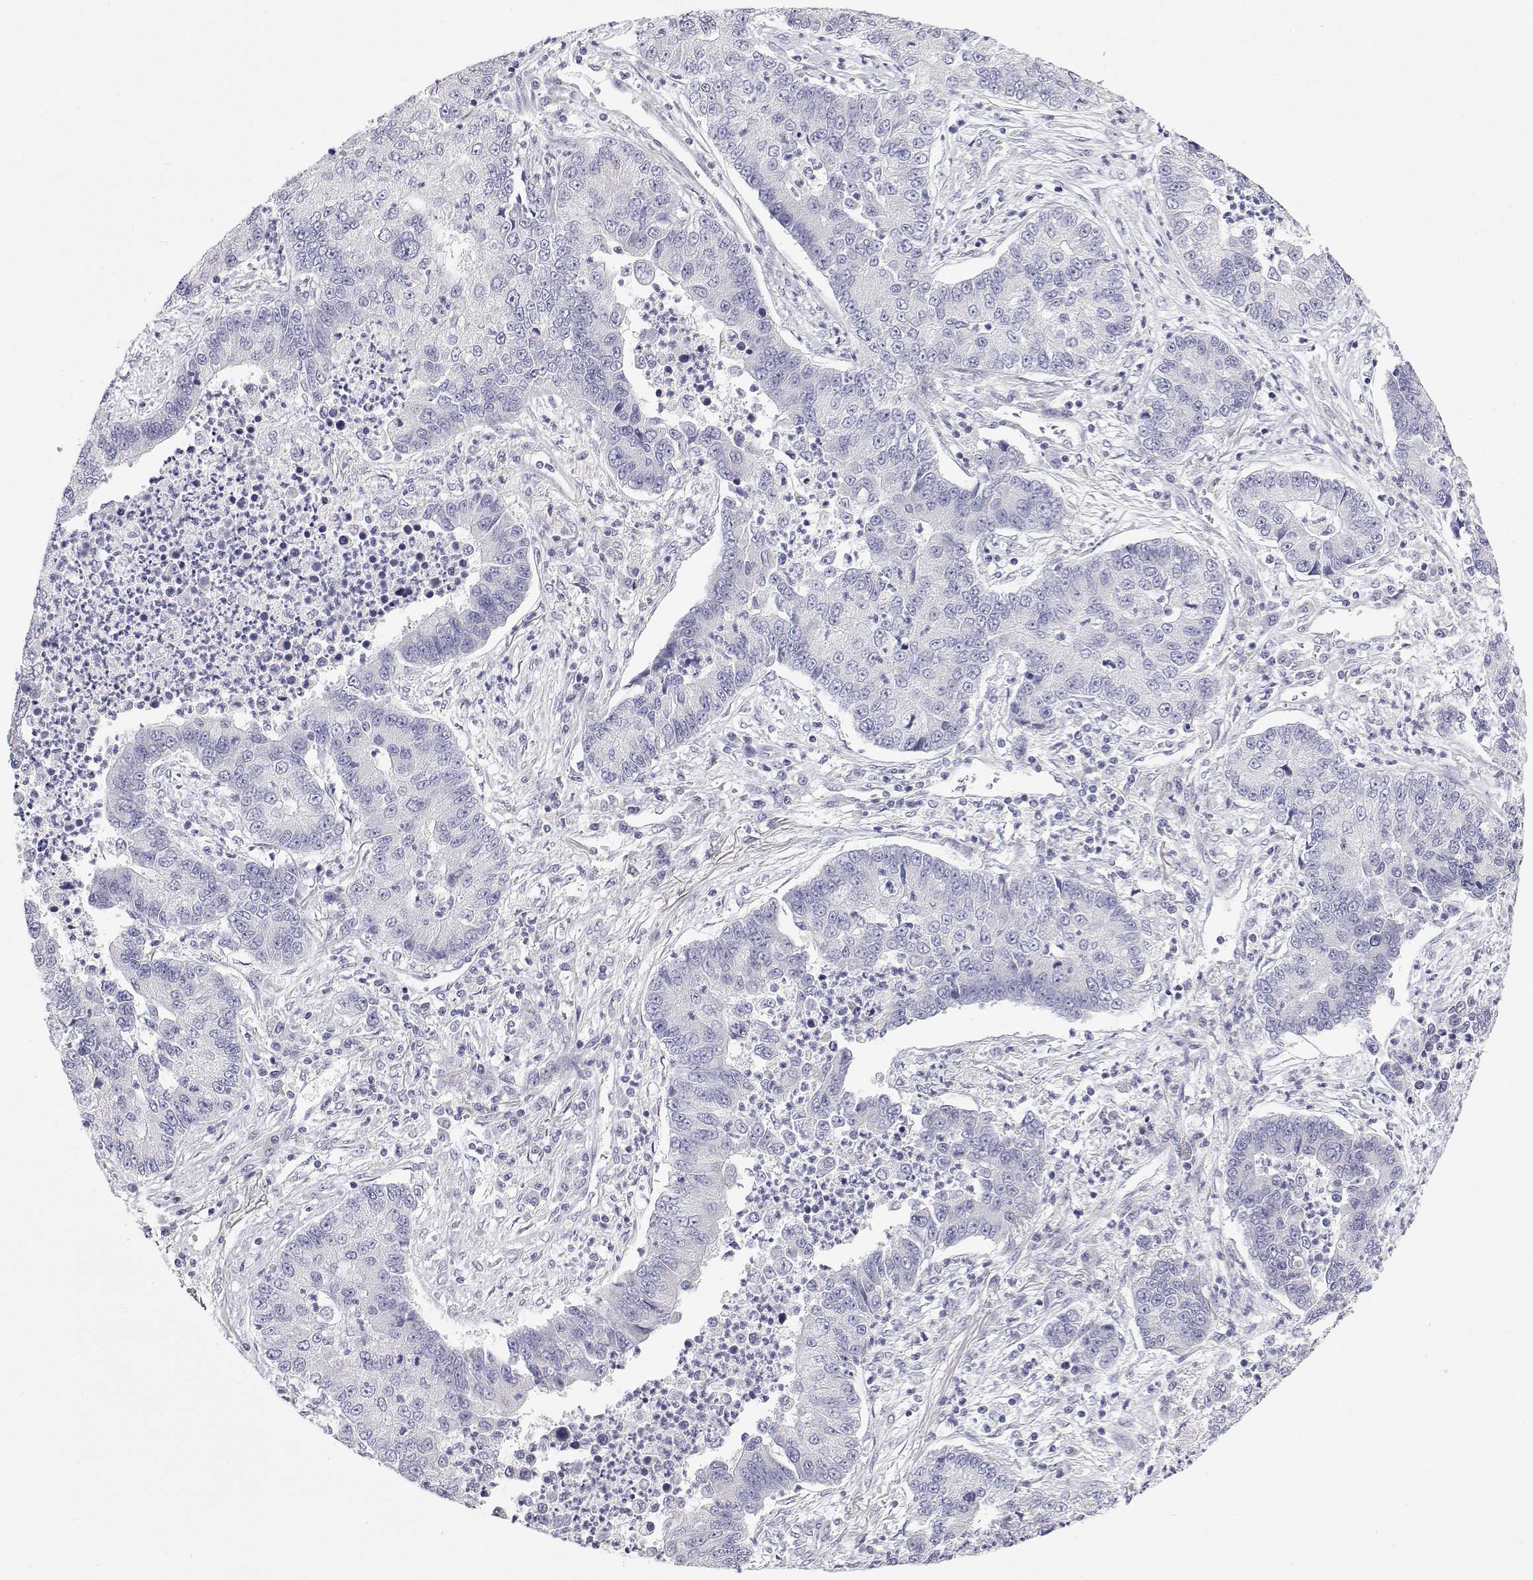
{"staining": {"intensity": "negative", "quantity": "none", "location": "none"}, "tissue": "lung cancer", "cell_type": "Tumor cells", "image_type": "cancer", "snomed": [{"axis": "morphology", "description": "Adenocarcinoma, NOS"}, {"axis": "topography", "description": "Lung"}], "caption": "Immunohistochemical staining of lung cancer (adenocarcinoma) reveals no significant staining in tumor cells.", "gene": "ANKRD65", "patient": {"sex": "female", "age": 57}}